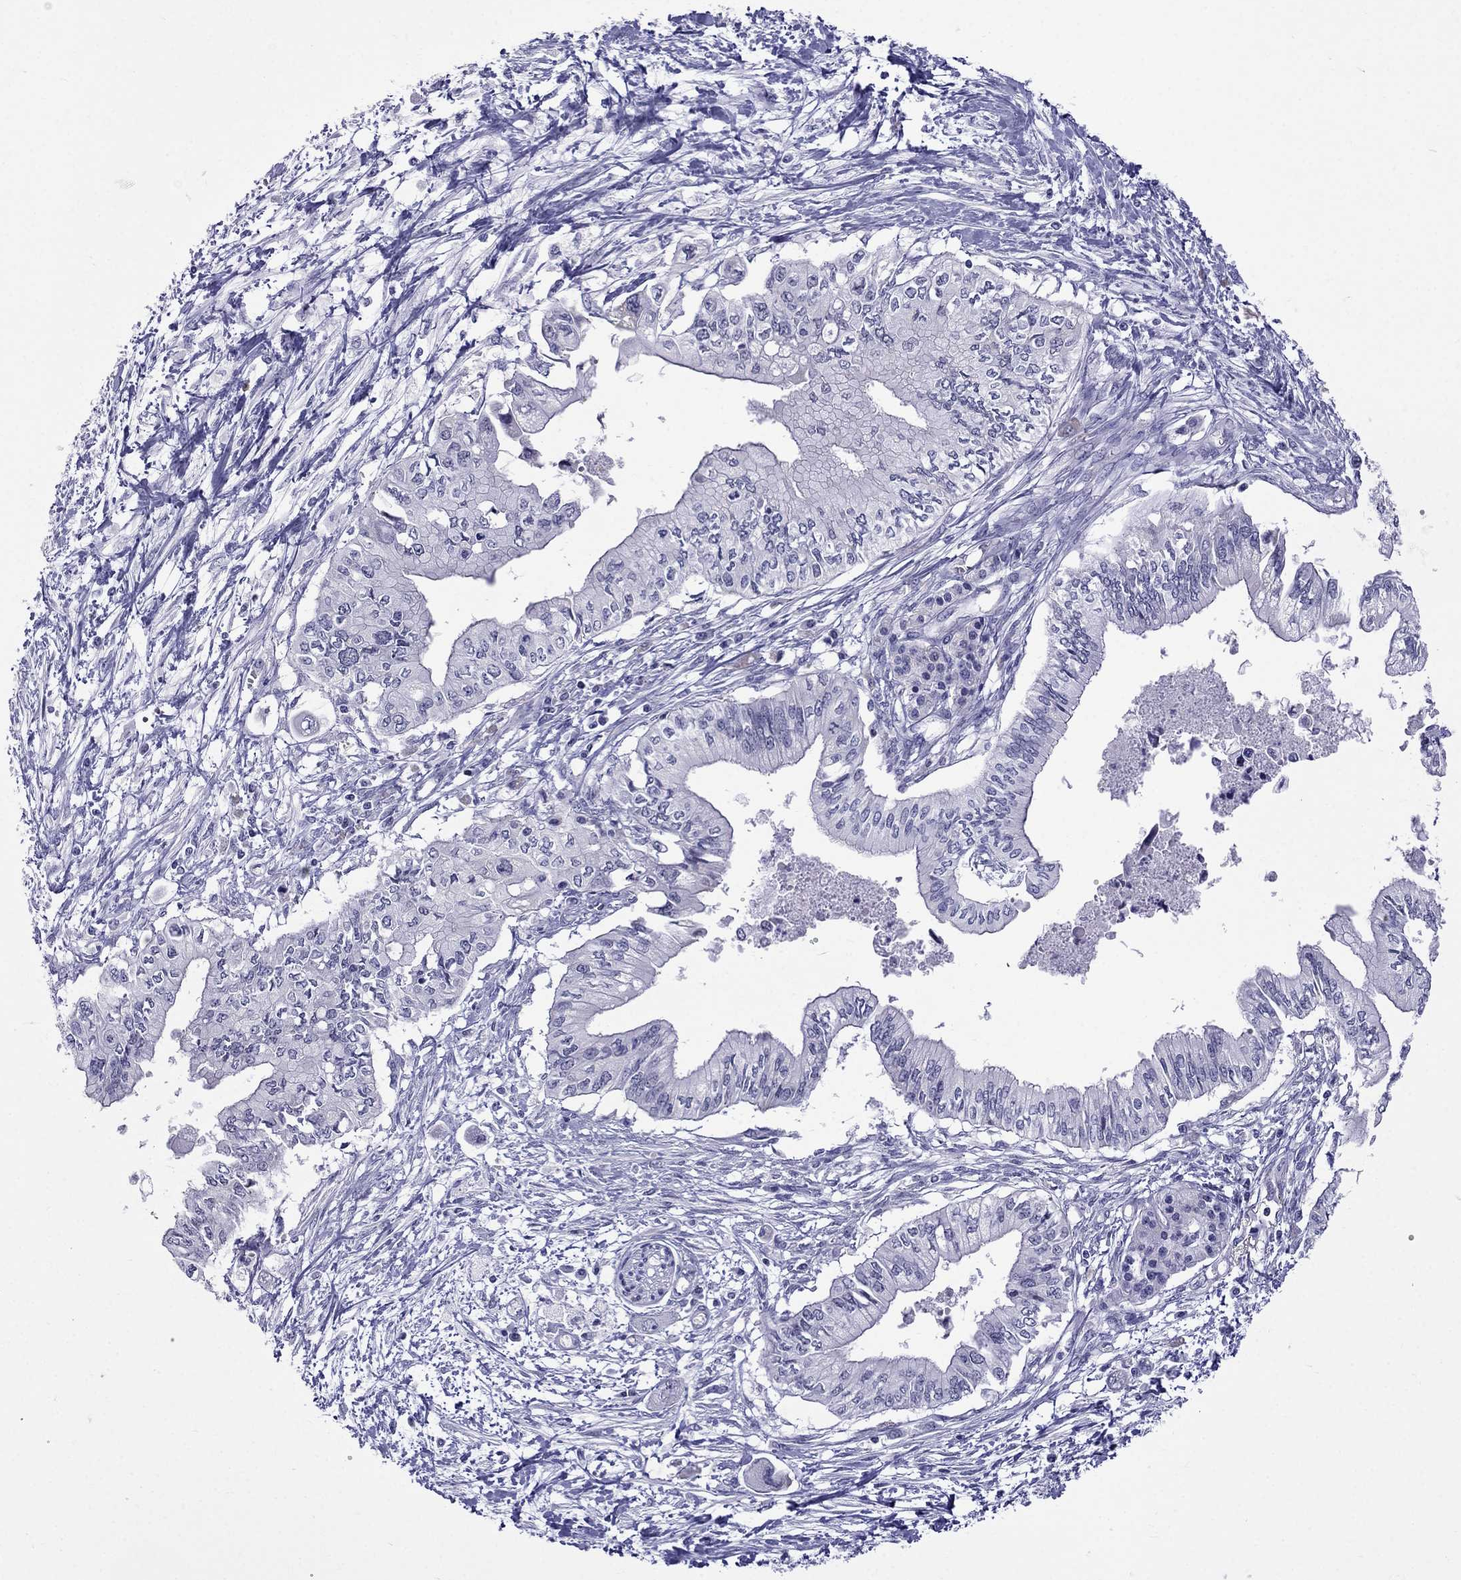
{"staining": {"intensity": "negative", "quantity": "none", "location": "none"}, "tissue": "pancreatic cancer", "cell_type": "Tumor cells", "image_type": "cancer", "snomed": [{"axis": "morphology", "description": "Adenocarcinoma, NOS"}, {"axis": "topography", "description": "Pancreas"}], "caption": "Immunohistochemistry (IHC) of adenocarcinoma (pancreatic) displays no staining in tumor cells. (Immunohistochemistry (IHC), brightfield microscopy, high magnification).", "gene": "MGP", "patient": {"sex": "female", "age": 61}}